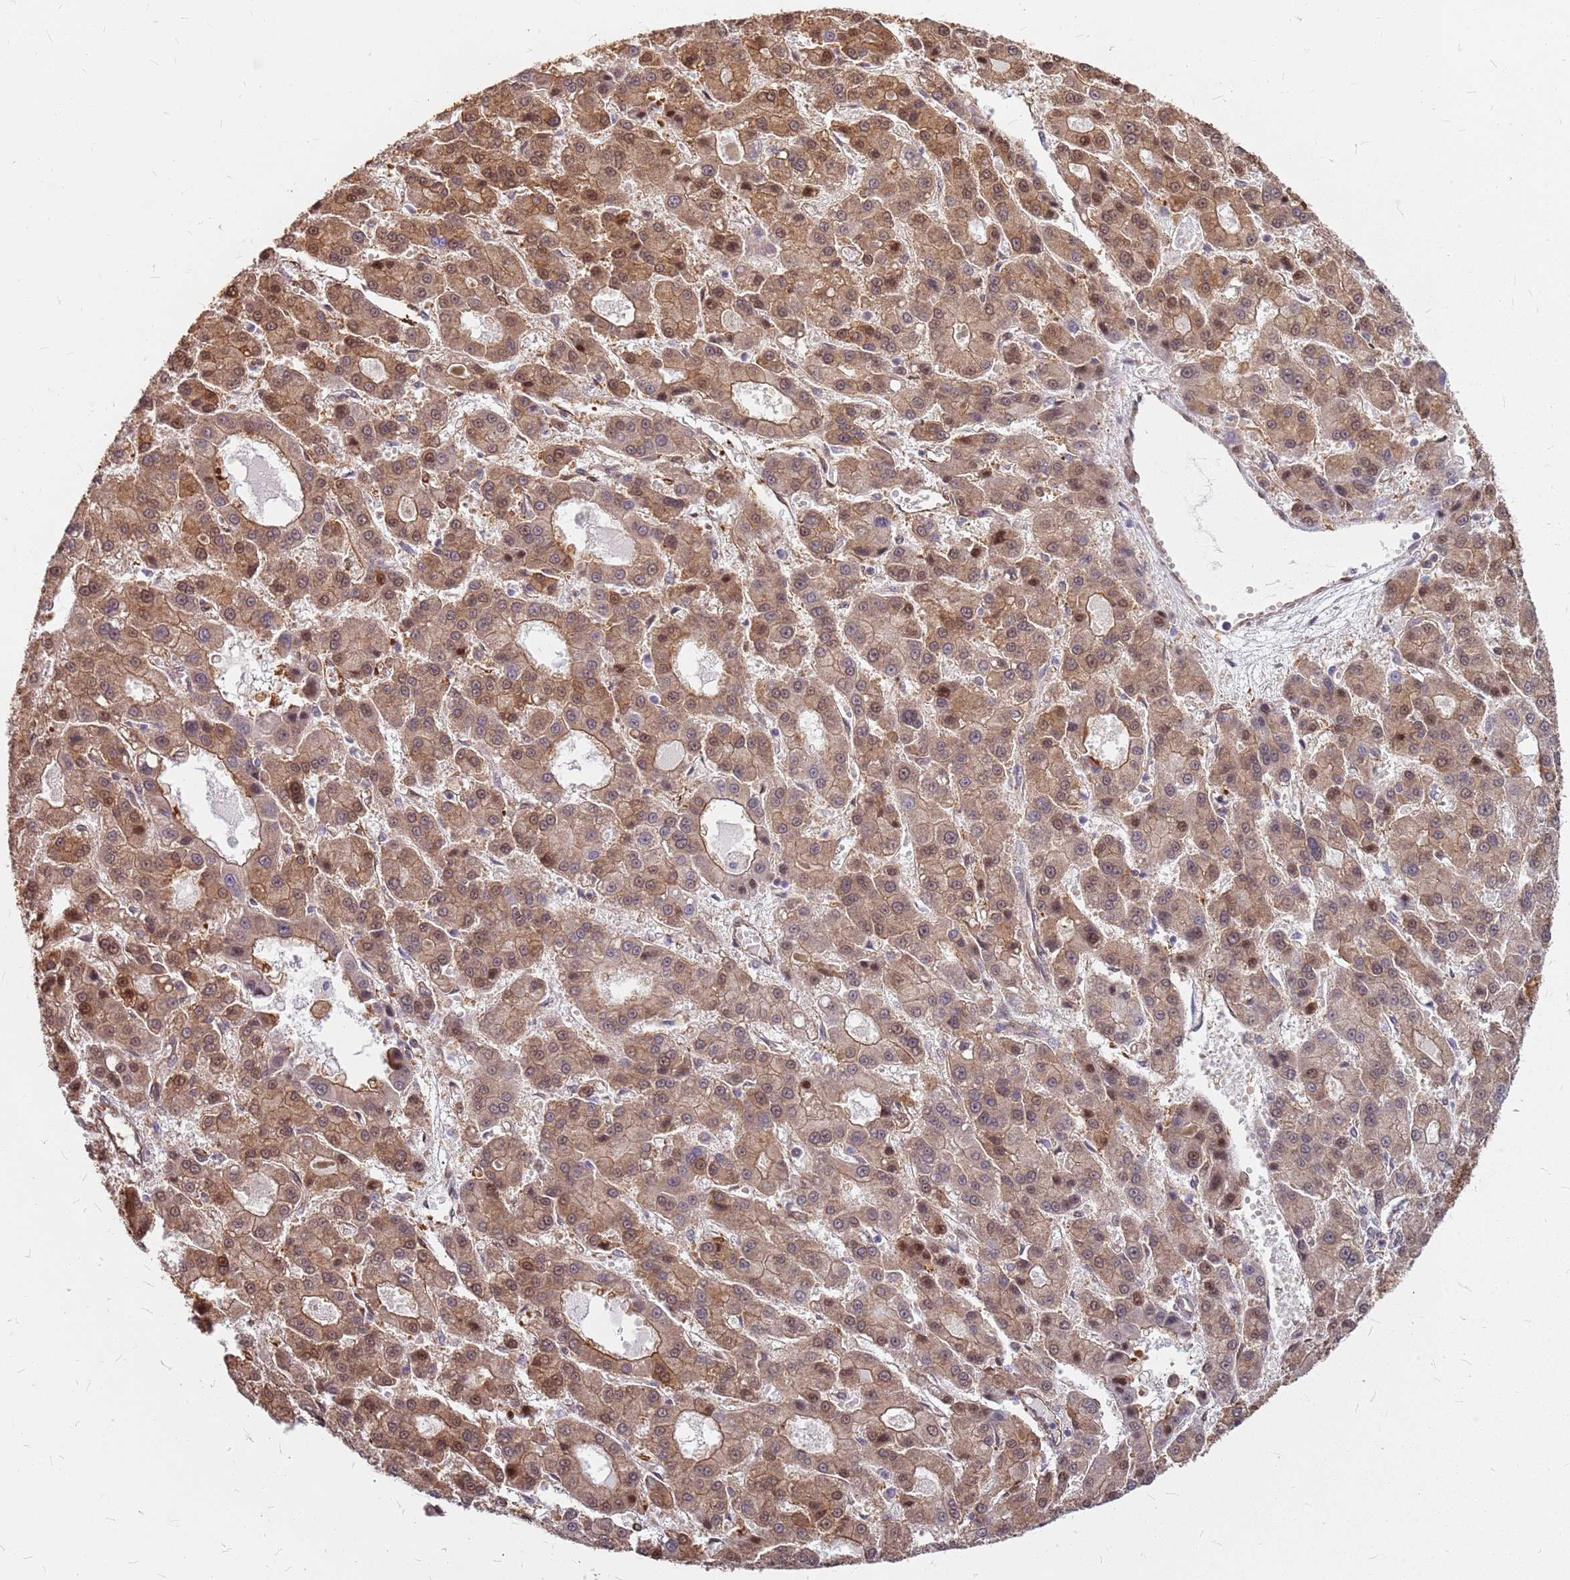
{"staining": {"intensity": "moderate", "quantity": ">75%", "location": "cytoplasmic/membranous,nuclear"}, "tissue": "liver cancer", "cell_type": "Tumor cells", "image_type": "cancer", "snomed": [{"axis": "morphology", "description": "Carcinoma, Hepatocellular, NOS"}, {"axis": "topography", "description": "Liver"}], "caption": "Brown immunohistochemical staining in human liver hepatocellular carcinoma demonstrates moderate cytoplasmic/membranous and nuclear staining in about >75% of tumor cells.", "gene": "HDX", "patient": {"sex": "male", "age": 70}}